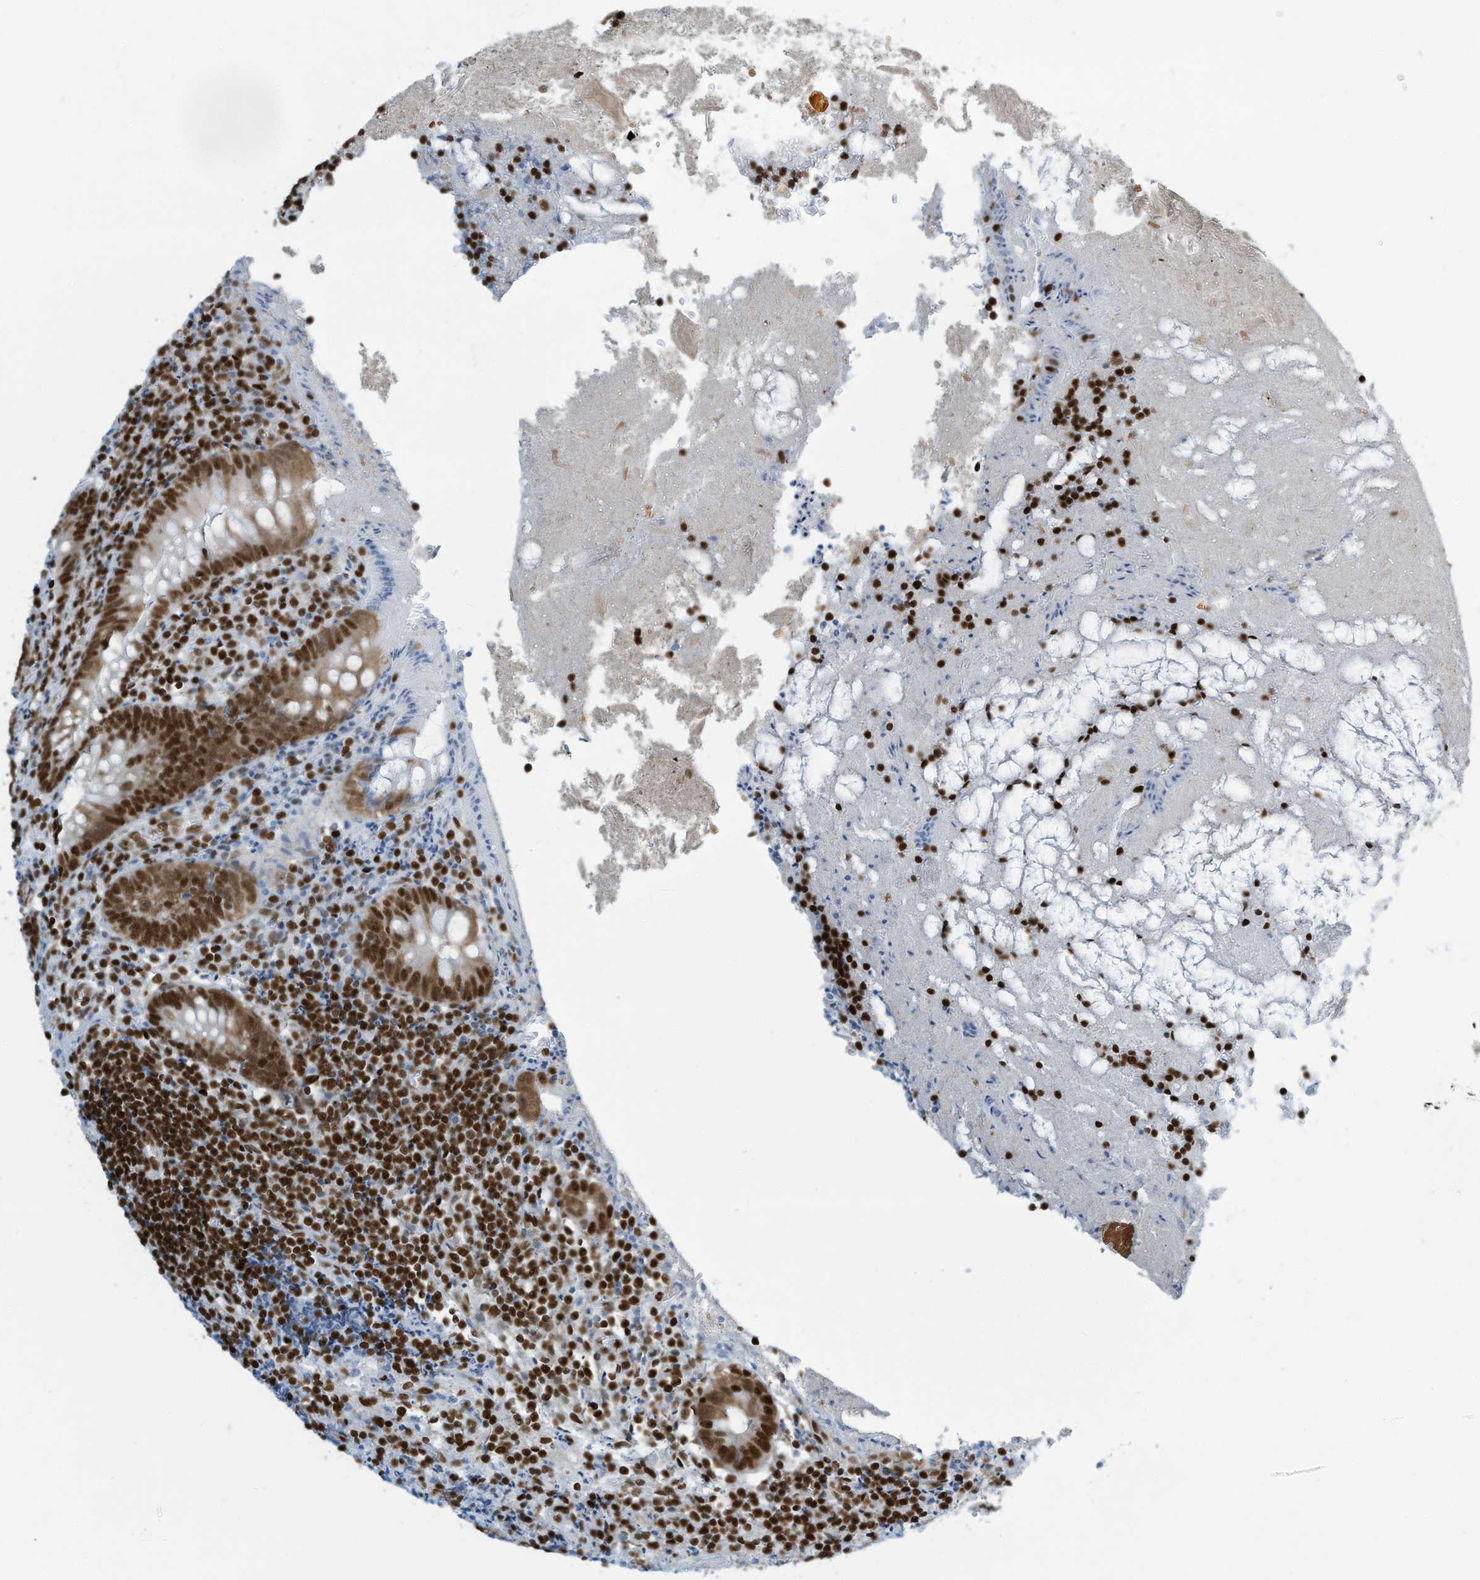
{"staining": {"intensity": "strong", "quantity": ">75%", "location": "nuclear"}, "tissue": "appendix", "cell_type": "Glandular cells", "image_type": "normal", "snomed": [{"axis": "morphology", "description": "Normal tissue, NOS"}, {"axis": "topography", "description": "Appendix"}], "caption": "Protein analysis of unremarkable appendix displays strong nuclear expression in about >75% of glandular cells. The protein is shown in brown color, while the nuclei are stained blue.", "gene": "ENSG00000257390", "patient": {"sex": "female", "age": 17}}